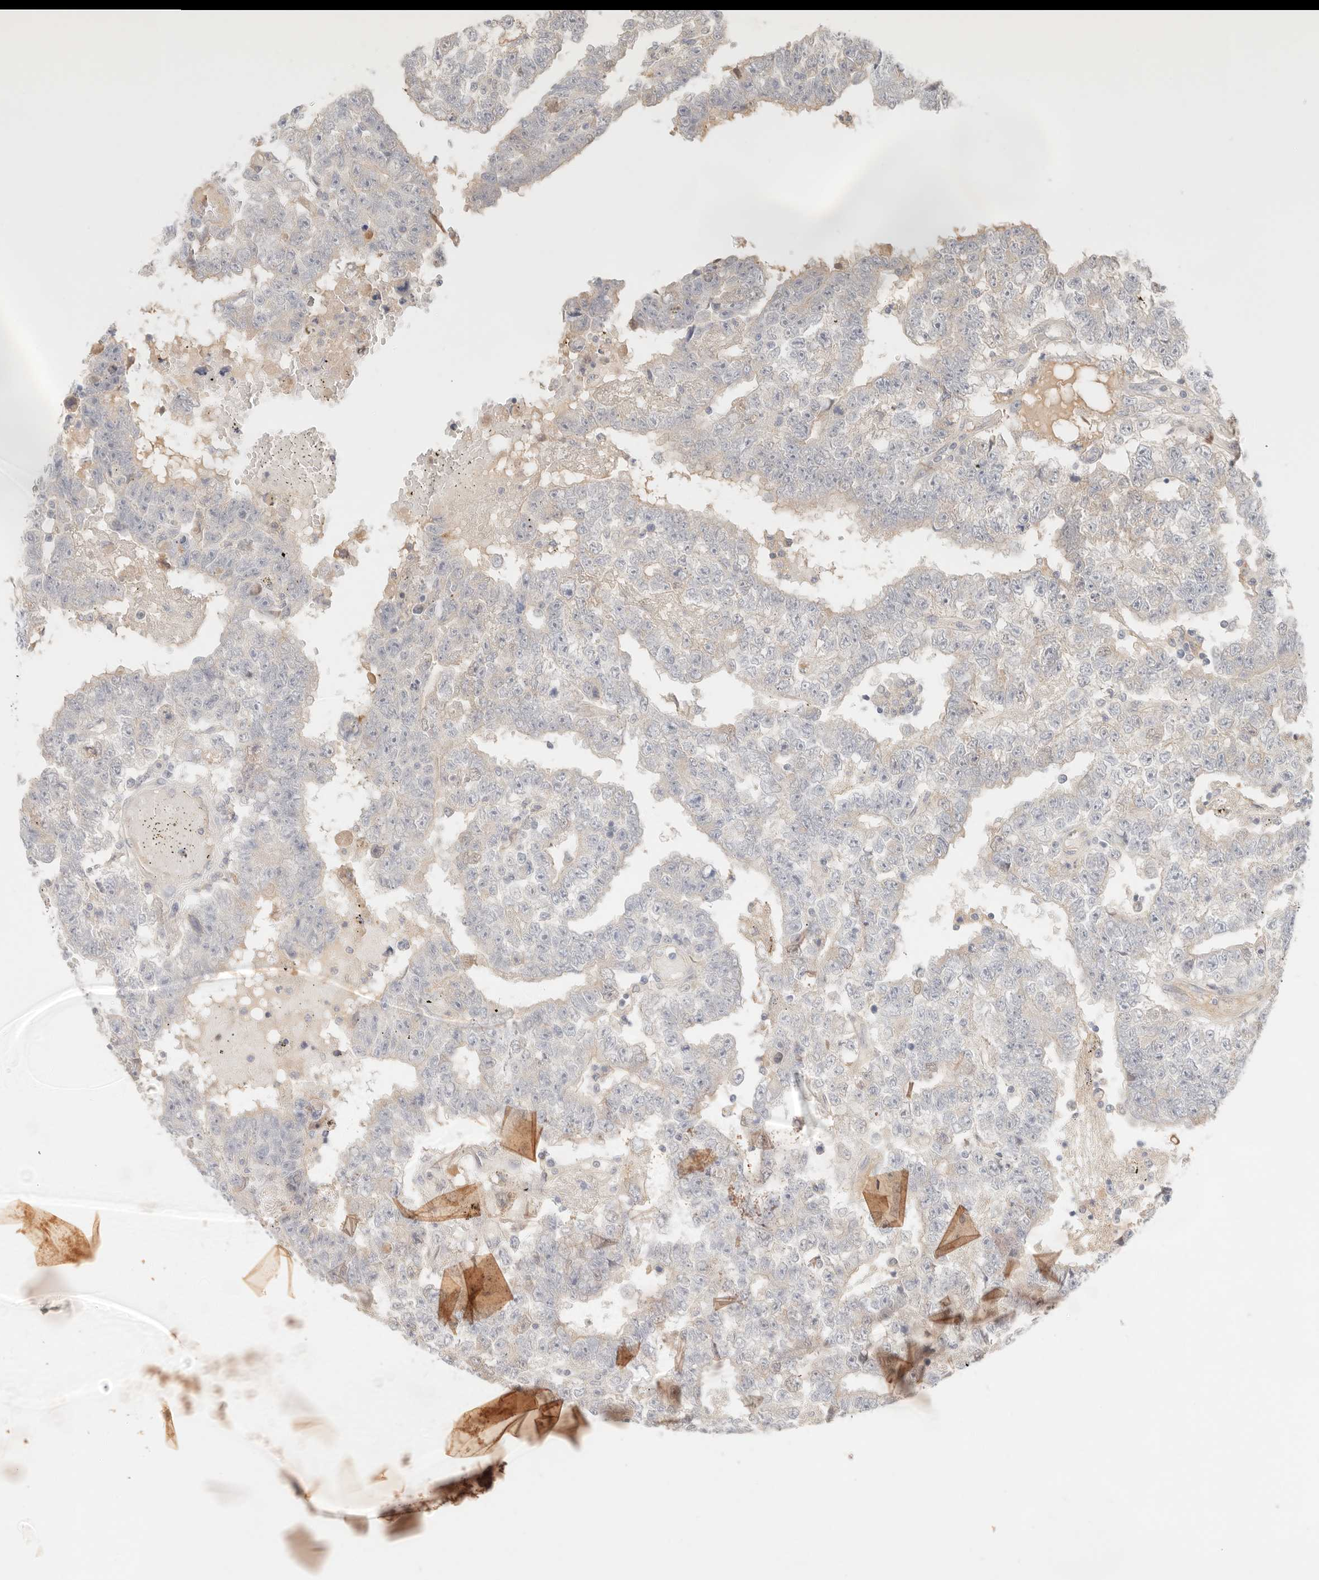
{"staining": {"intensity": "weak", "quantity": "<25%", "location": "cytoplasmic/membranous"}, "tissue": "testis cancer", "cell_type": "Tumor cells", "image_type": "cancer", "snomed": [{"axis": "morphology", "description": "Carcinoma, Embryonal, NOS"}, {"axis": "topography", "description": "Testis"}], "caption": "Testis cancer was stained to show a protein in brown. There is no significant staining in tumor cells.", "gene": "SPHK1", "patient": {"sex": "male", "age": 25}}